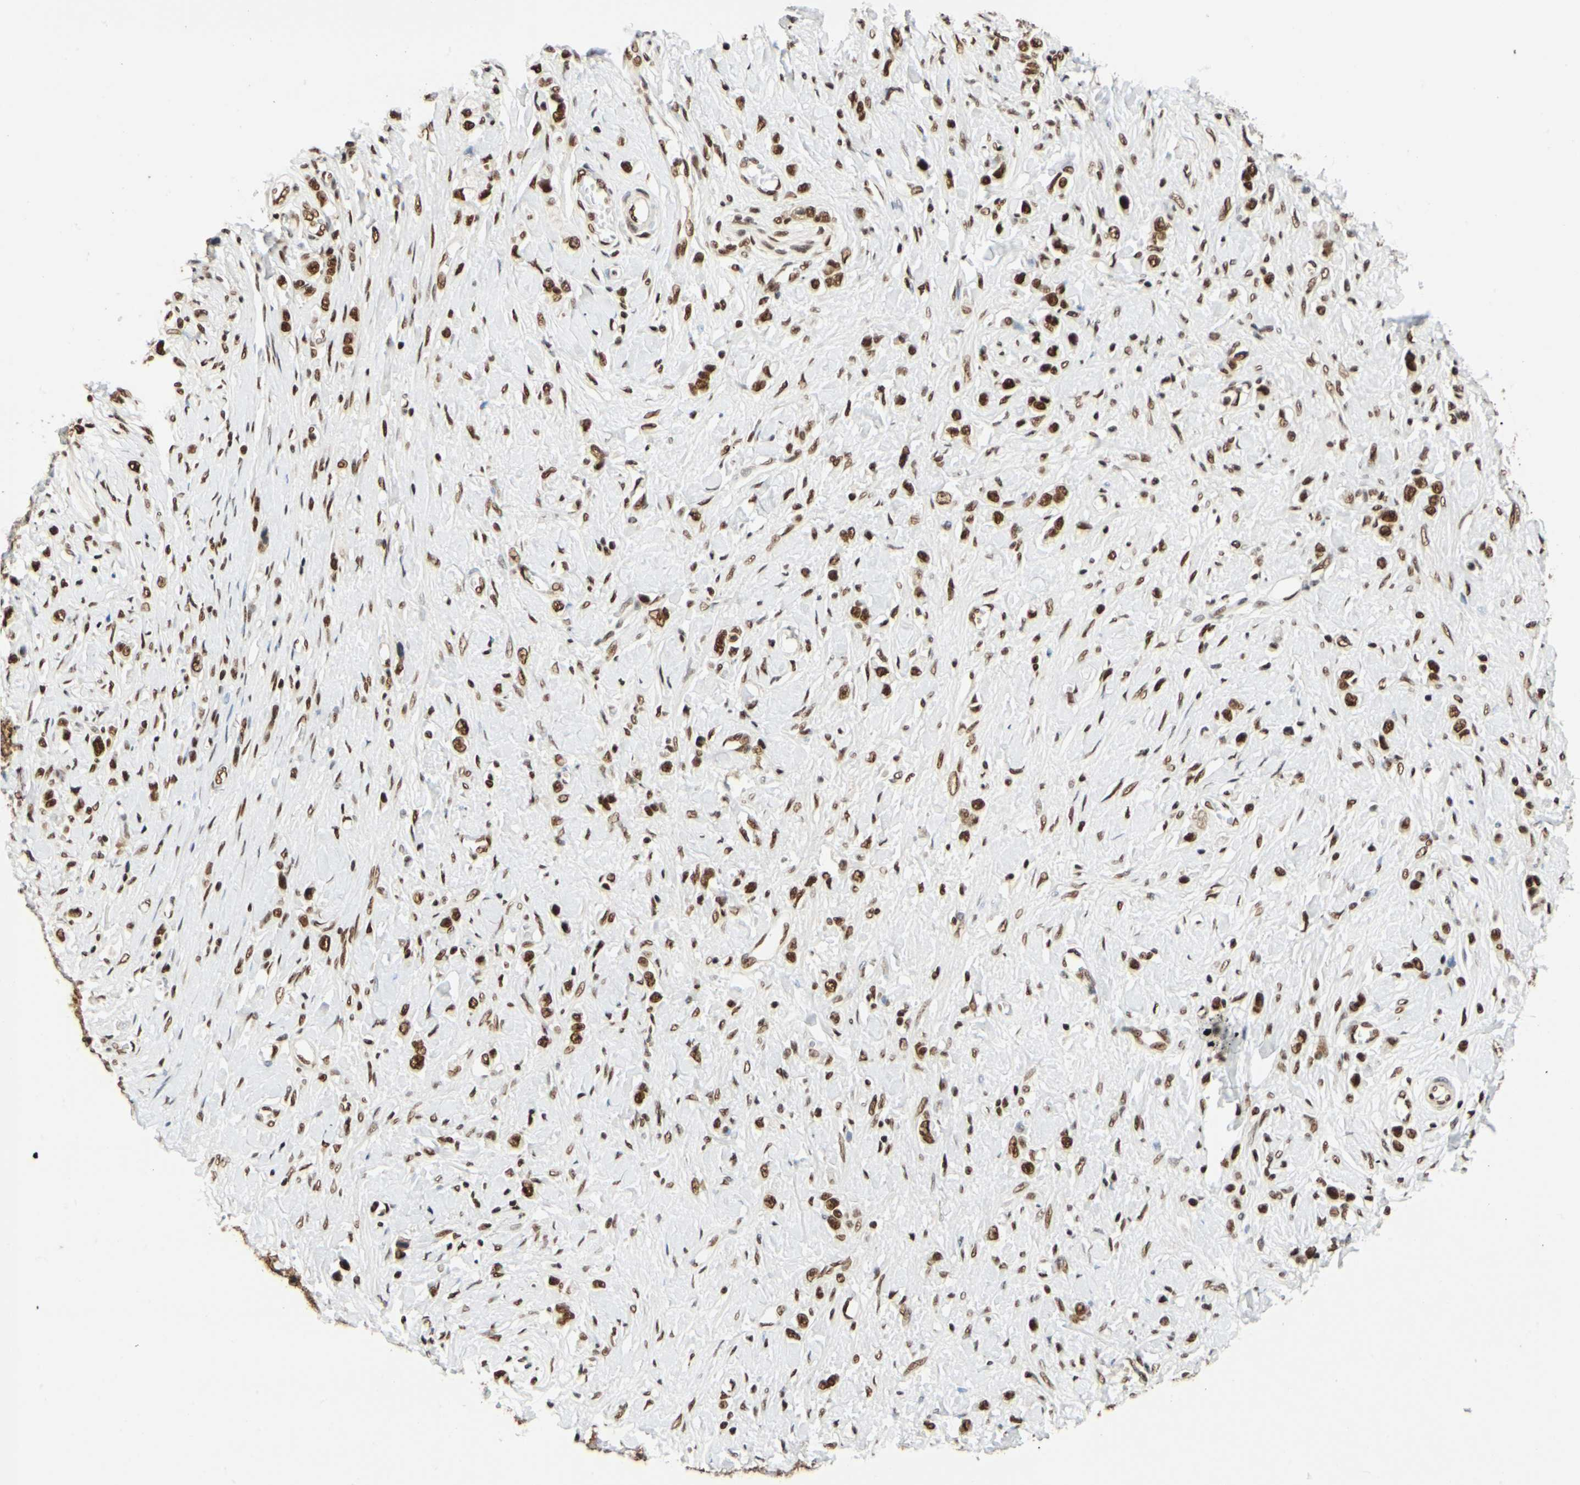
{"staining": {"intensity": "strong", "quantity": ">75%", "location": "nuclear"}, "tissue": "stomach cancer", "cell_type": "Tumor cells", "image_type": "cancer", "snomed": [{"axis": "morphology", "description": "Normal tissue, NOS"}, {"axis": "morphology", "description": "Adenocarcinoma, NOS"}, {"axis": "topography", "description": "Stomach, upper"}, {"axis": "topography", "description": "Stomach"}], "caption": "Immunohistochemistry (IHC) photomicrograph of neoplastic tissue: human stomach cancer (adenocarcinoma) stained using IHC shows high levels of strong protein expression localized specifically in the nuclear of tumor cells, appearing as a nuclear brown color.", "gene": "CDK12", "patient": {"sex": "female", "age": 65}}